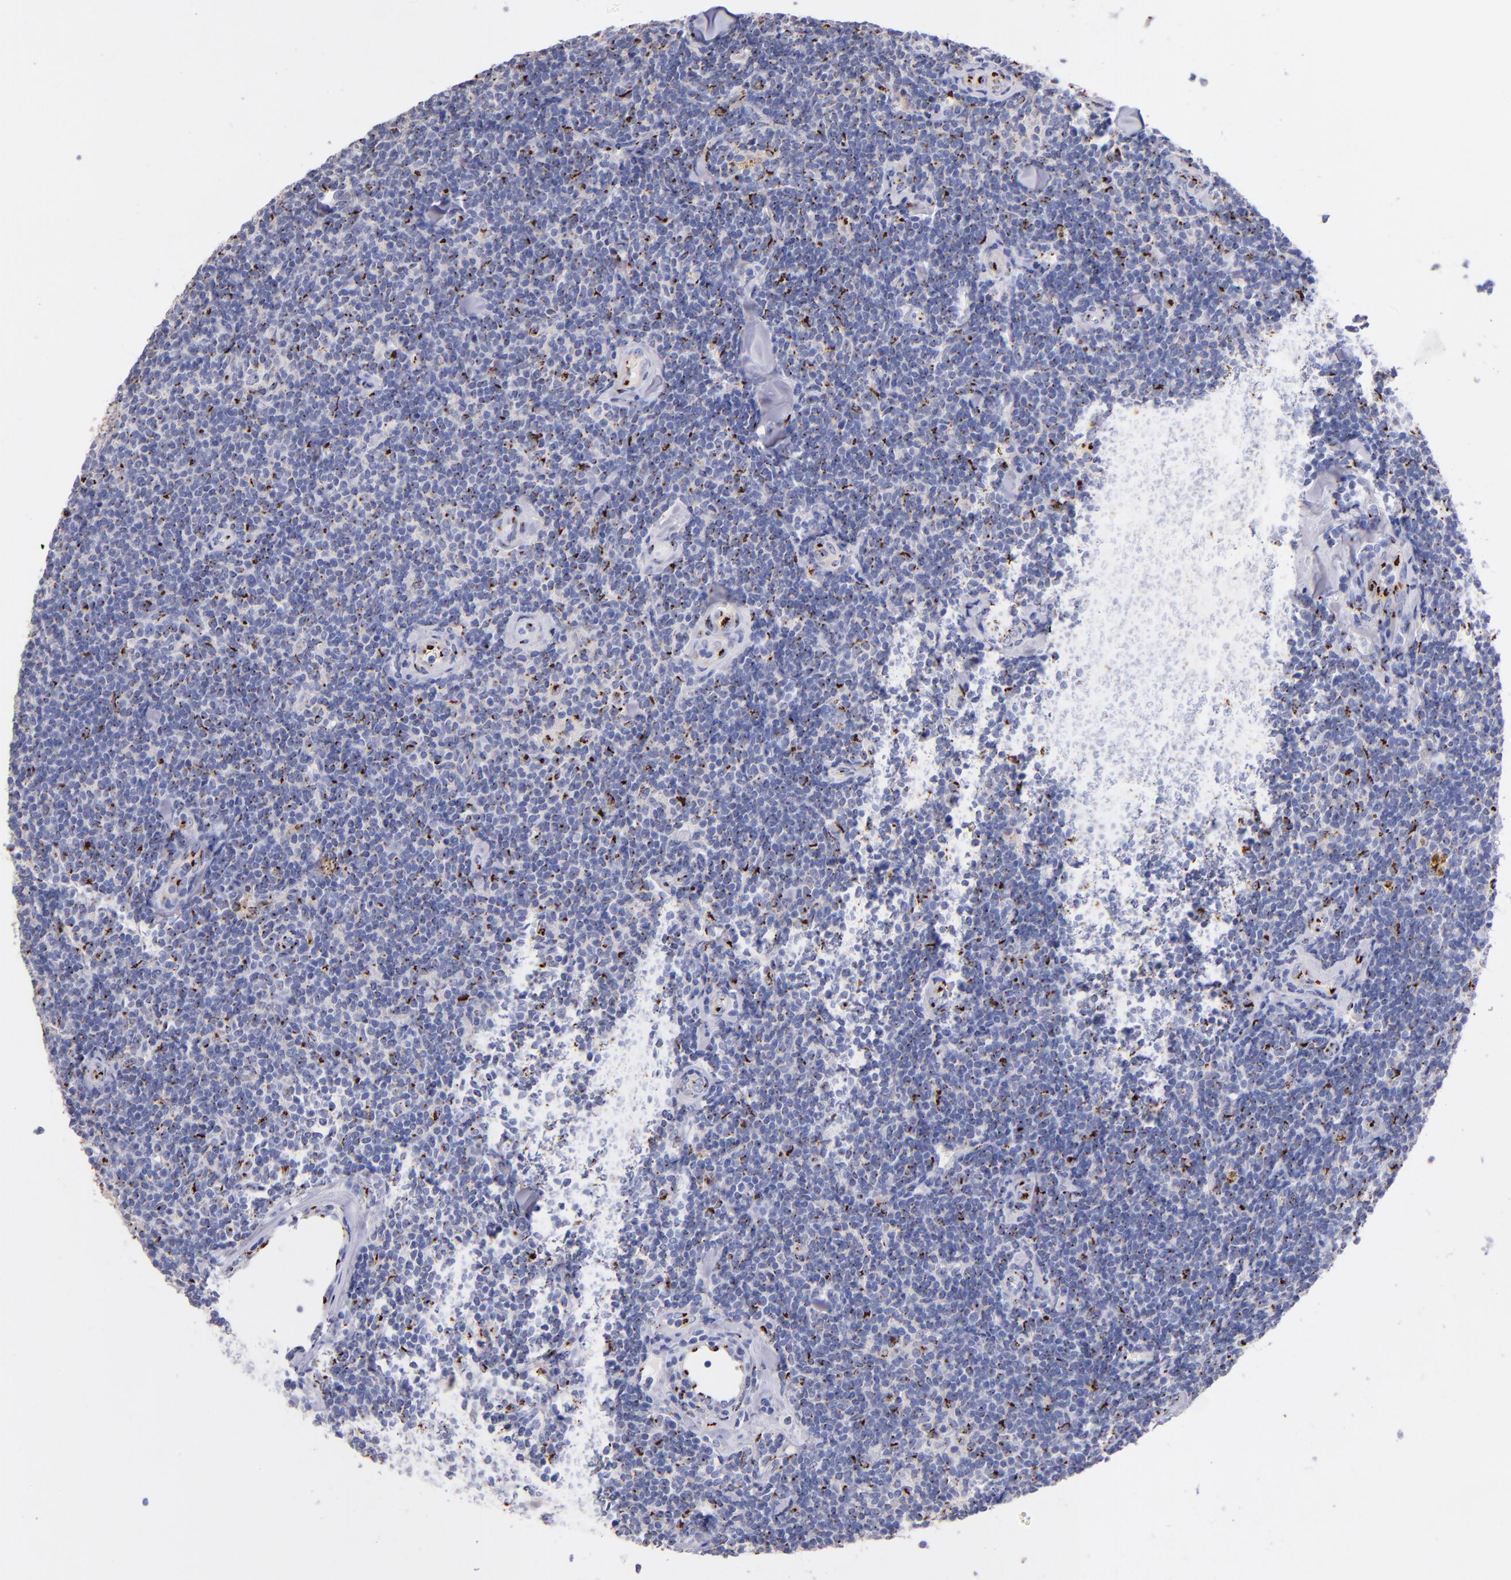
{"staining": {"intensity": "strong", "quantity": "<25%", "location": "cytoplasmic/membranous"}, "tissue": "lymphoma", "cell_type": "Tumor cells", "image_type": "cancer", "snomed": [{"axis": "morphology", "description": "Malignant lymphoma, non-Hodgkin's type, Low grade"}, {"axis": "topography", "description": "Lymph node"}], "caption": "Immunohistochemistry (IHC) micrograph of human lymphoma stained for a protein (brown), which demonstrates medium levels of strong cytoplasmic/membranous expression in about <25% of tumor cells.", "gene": "GOLIM4", "patient": {"sex": "female", "age": 56}}